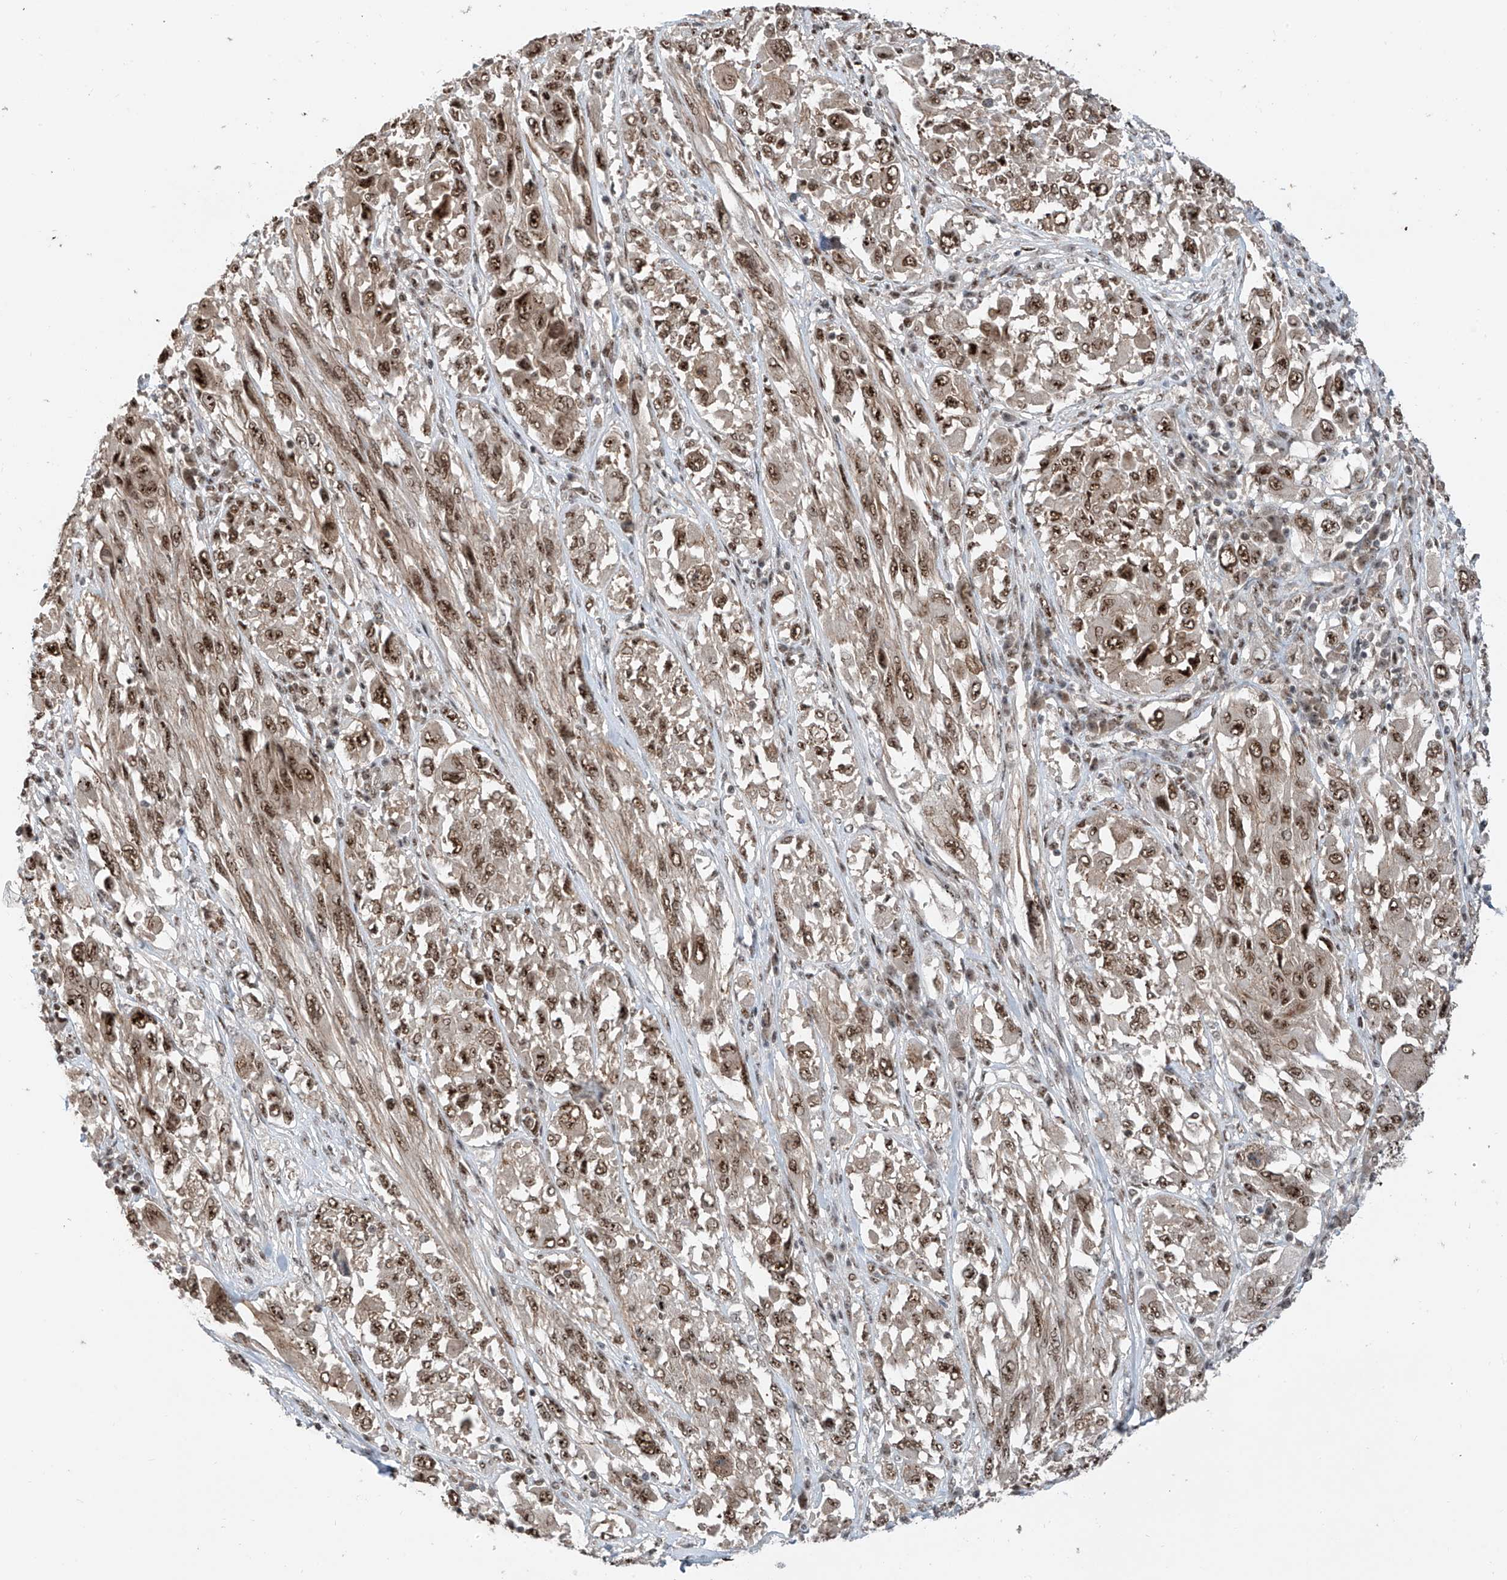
{"staining": {"intensity": "moderate", "quantity": ">75%", "location": "nuclear"}, "tissue": "melanoma", "cell_type": "Tumor cells", "image_type": "cancer", "snomed": [{"axis": "morphology", "description": "Malignant melanoma, NOS"}, {"axis": "topography", "description": "Skin"}], "caption": "Tumor cells display moderate nuclear positivity in approximately >75% of cells in melanoma.", "gene": "RPAIN", "patient": {"sex": "female", "age": 91}}